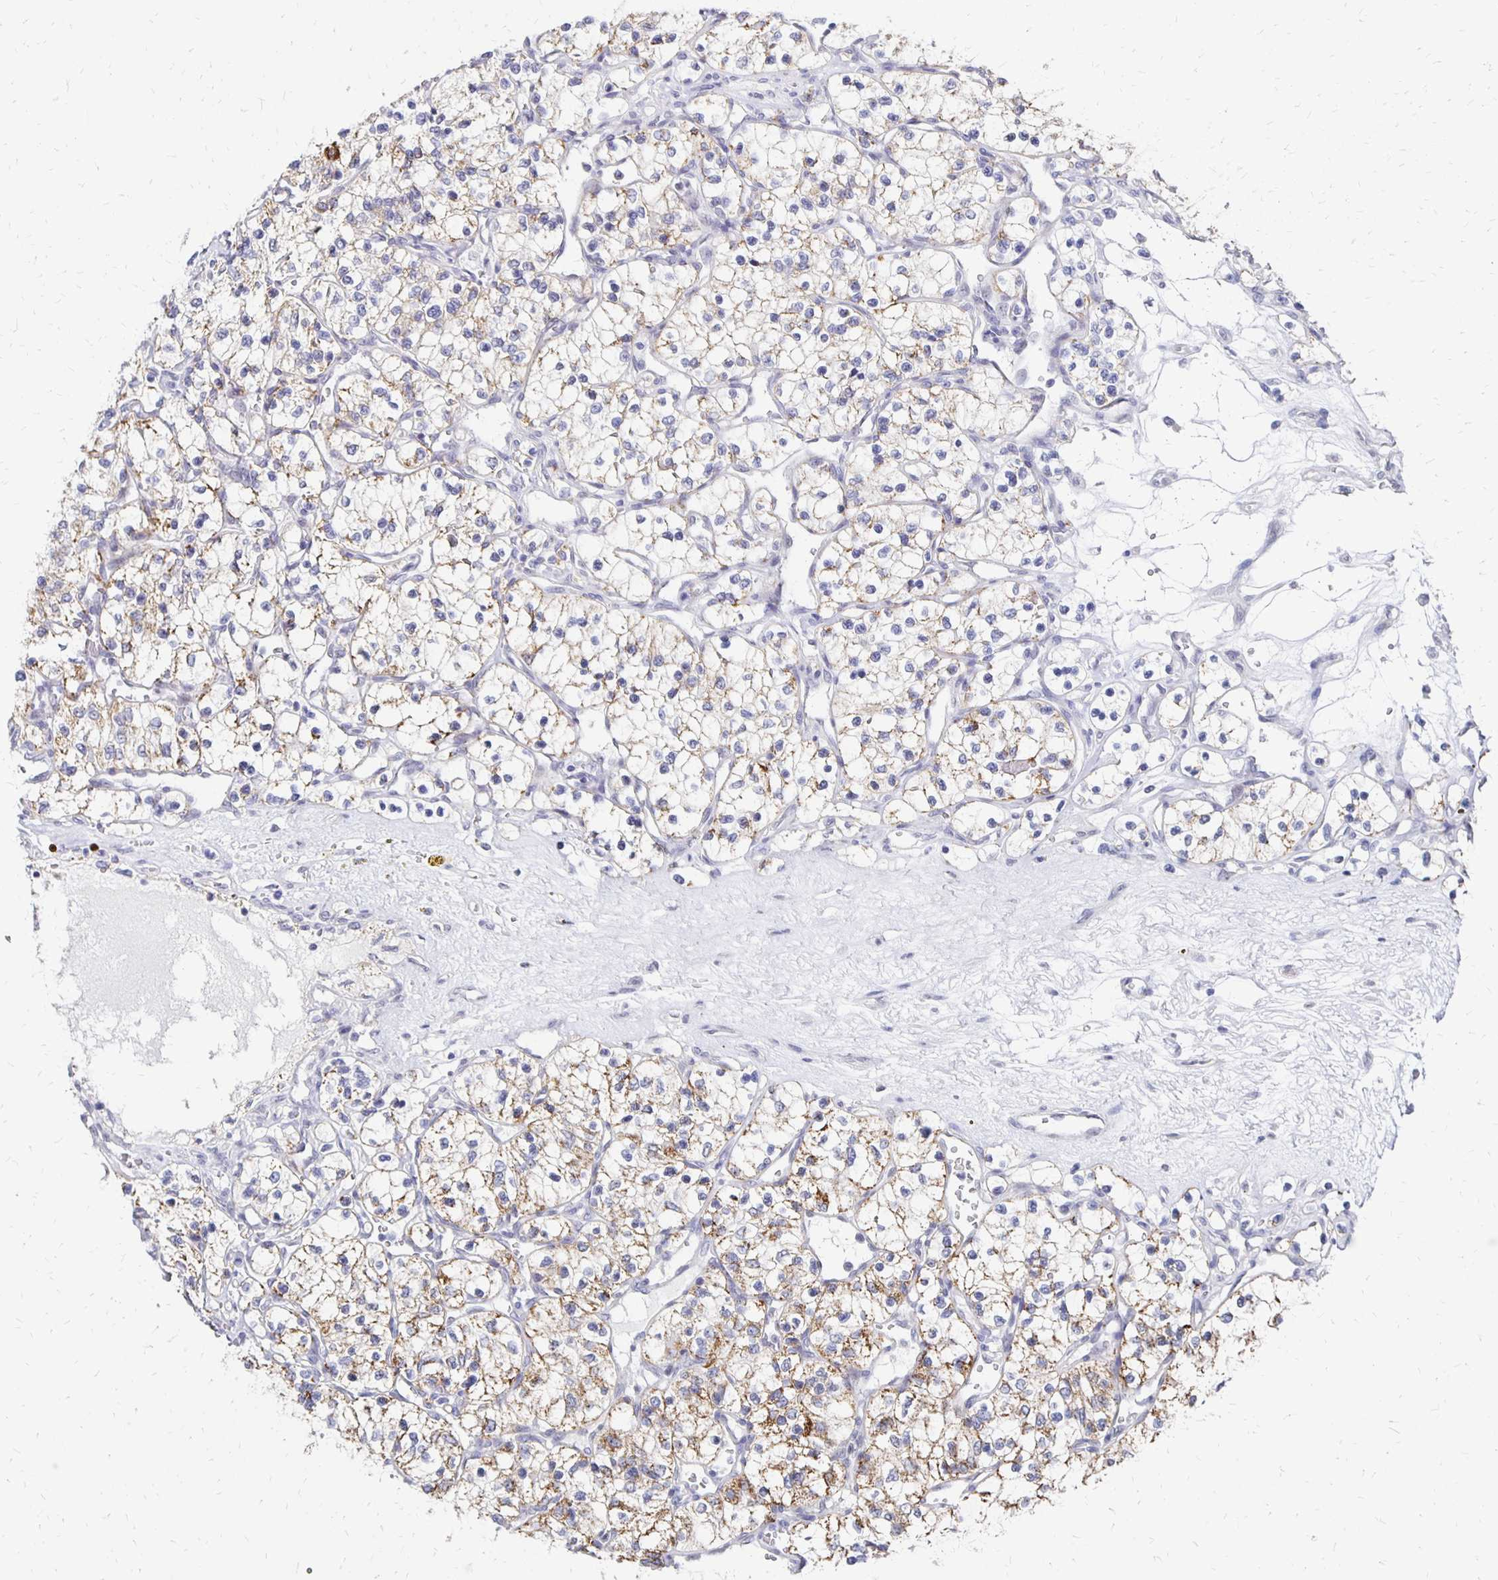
{"staining": {"intensity": "moderate", "quantity": "<25%", "location": "cytoplasmic/membranous"}, "tissue": "renal cancer", "cell_type": "Tumor cells", "image_type": "cancer", "snomed": [{"axis": "morphology", "description": "Adenocarcinoma, NOS"}, {"axis": "topography", "description": "Kidney"}], "caption": "About <25% of tumor cells in adenocarcinoma (renal) exhibit moderate cytoplasmic/membranous protein staining as visualized by brown immunohistochemical staining.", "gene": "ATOSB", "patient": {"sex": "female", "age": 69}}